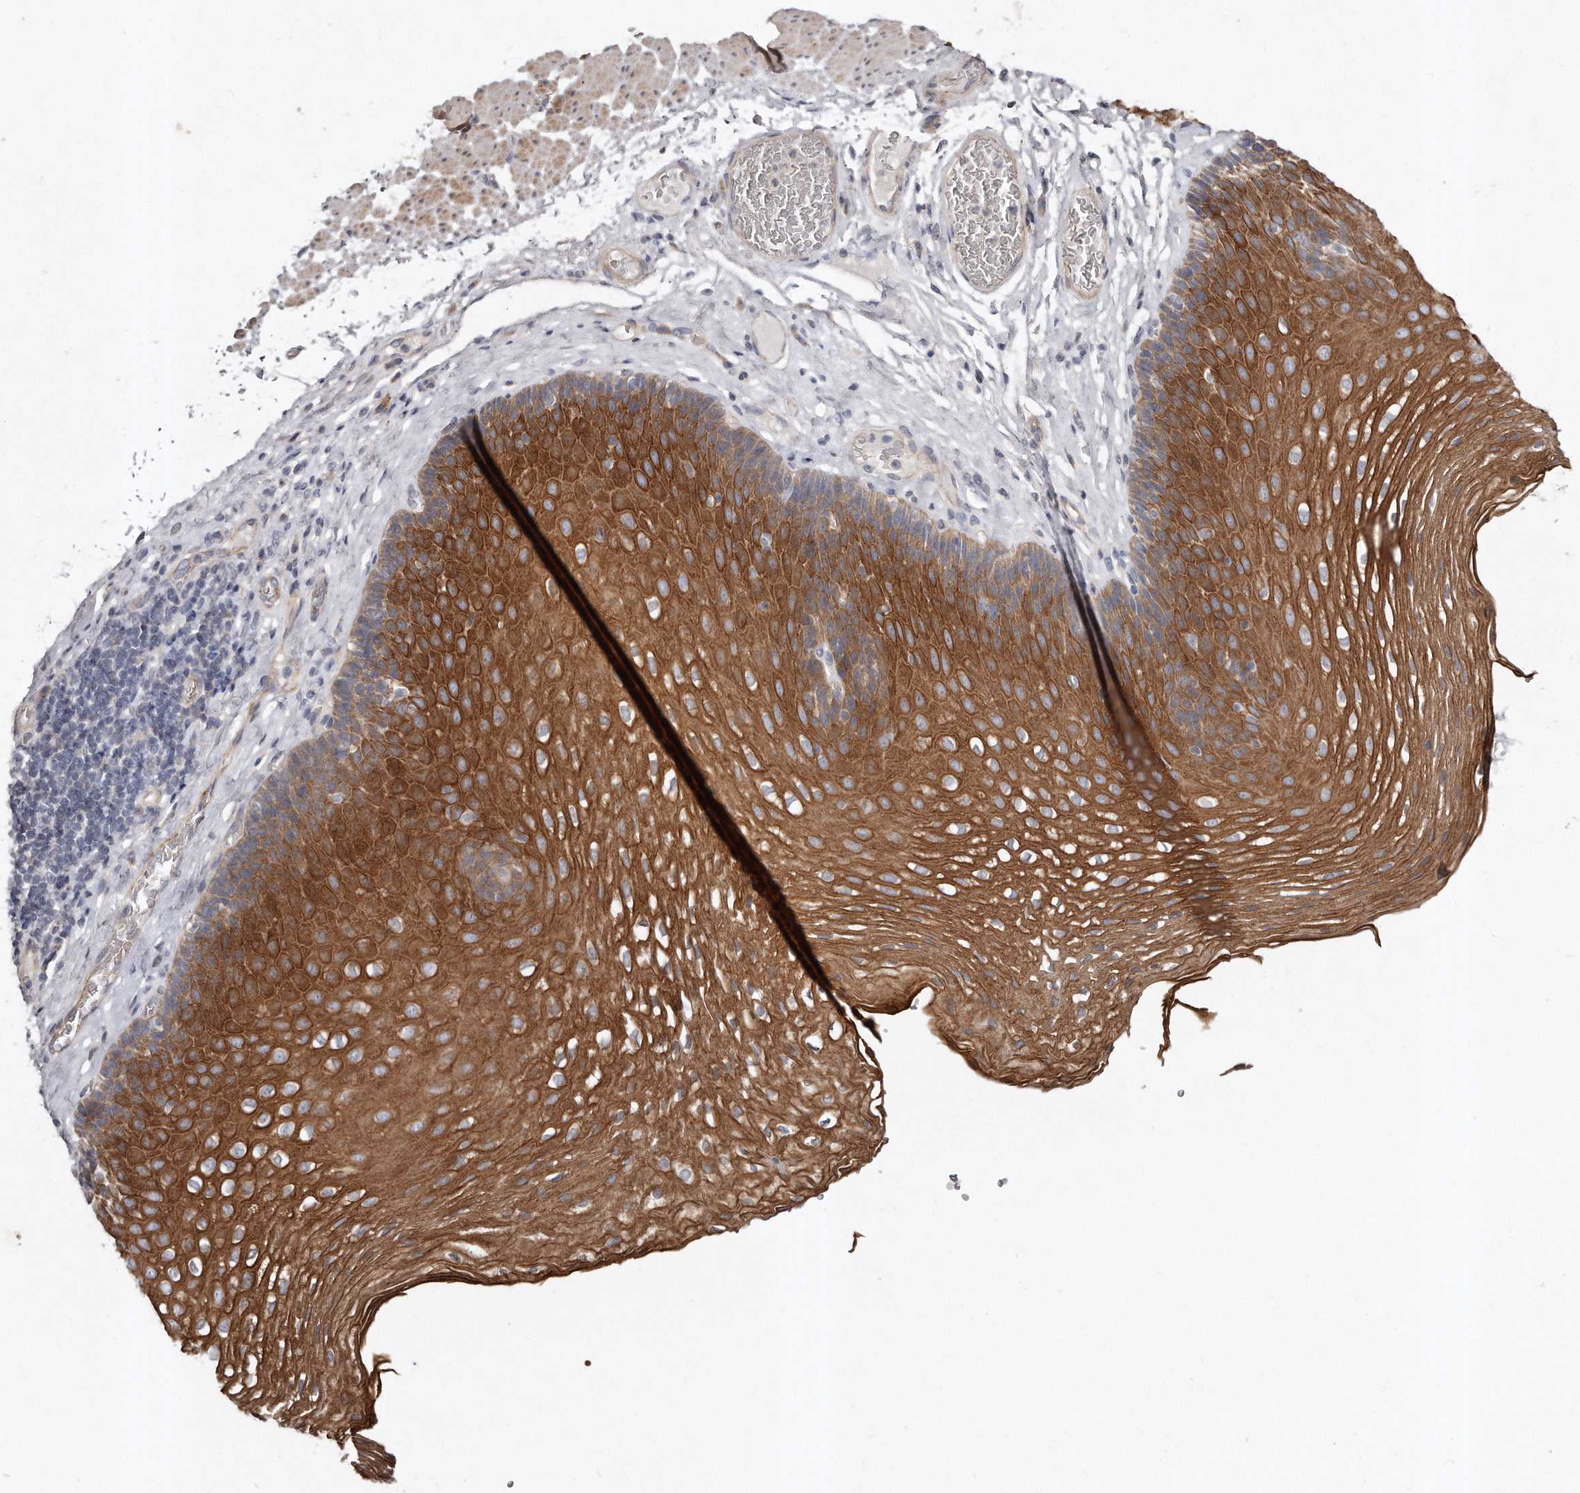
{"staining": {"intensity": "strong", "quantity": ">75%", "location": "cytoplasmic/membranous"}, "tissue": "esophagus", "cell_type": "Squamous epithelial cells", "image_type": "normal", "snomed": [{"axis": "morphology", "description": "Normal tissue, NOS"}, {"axis": "topography", "description": "Esophagus"}], "caption": "Brown immunohistochemical staining in benign human esophagus shows strong cytoplasmic/membranous positivity in about >75% of squamous epithelial cells.", "gene": "TECR", "patient": {"sex": "female", "age": 66}}